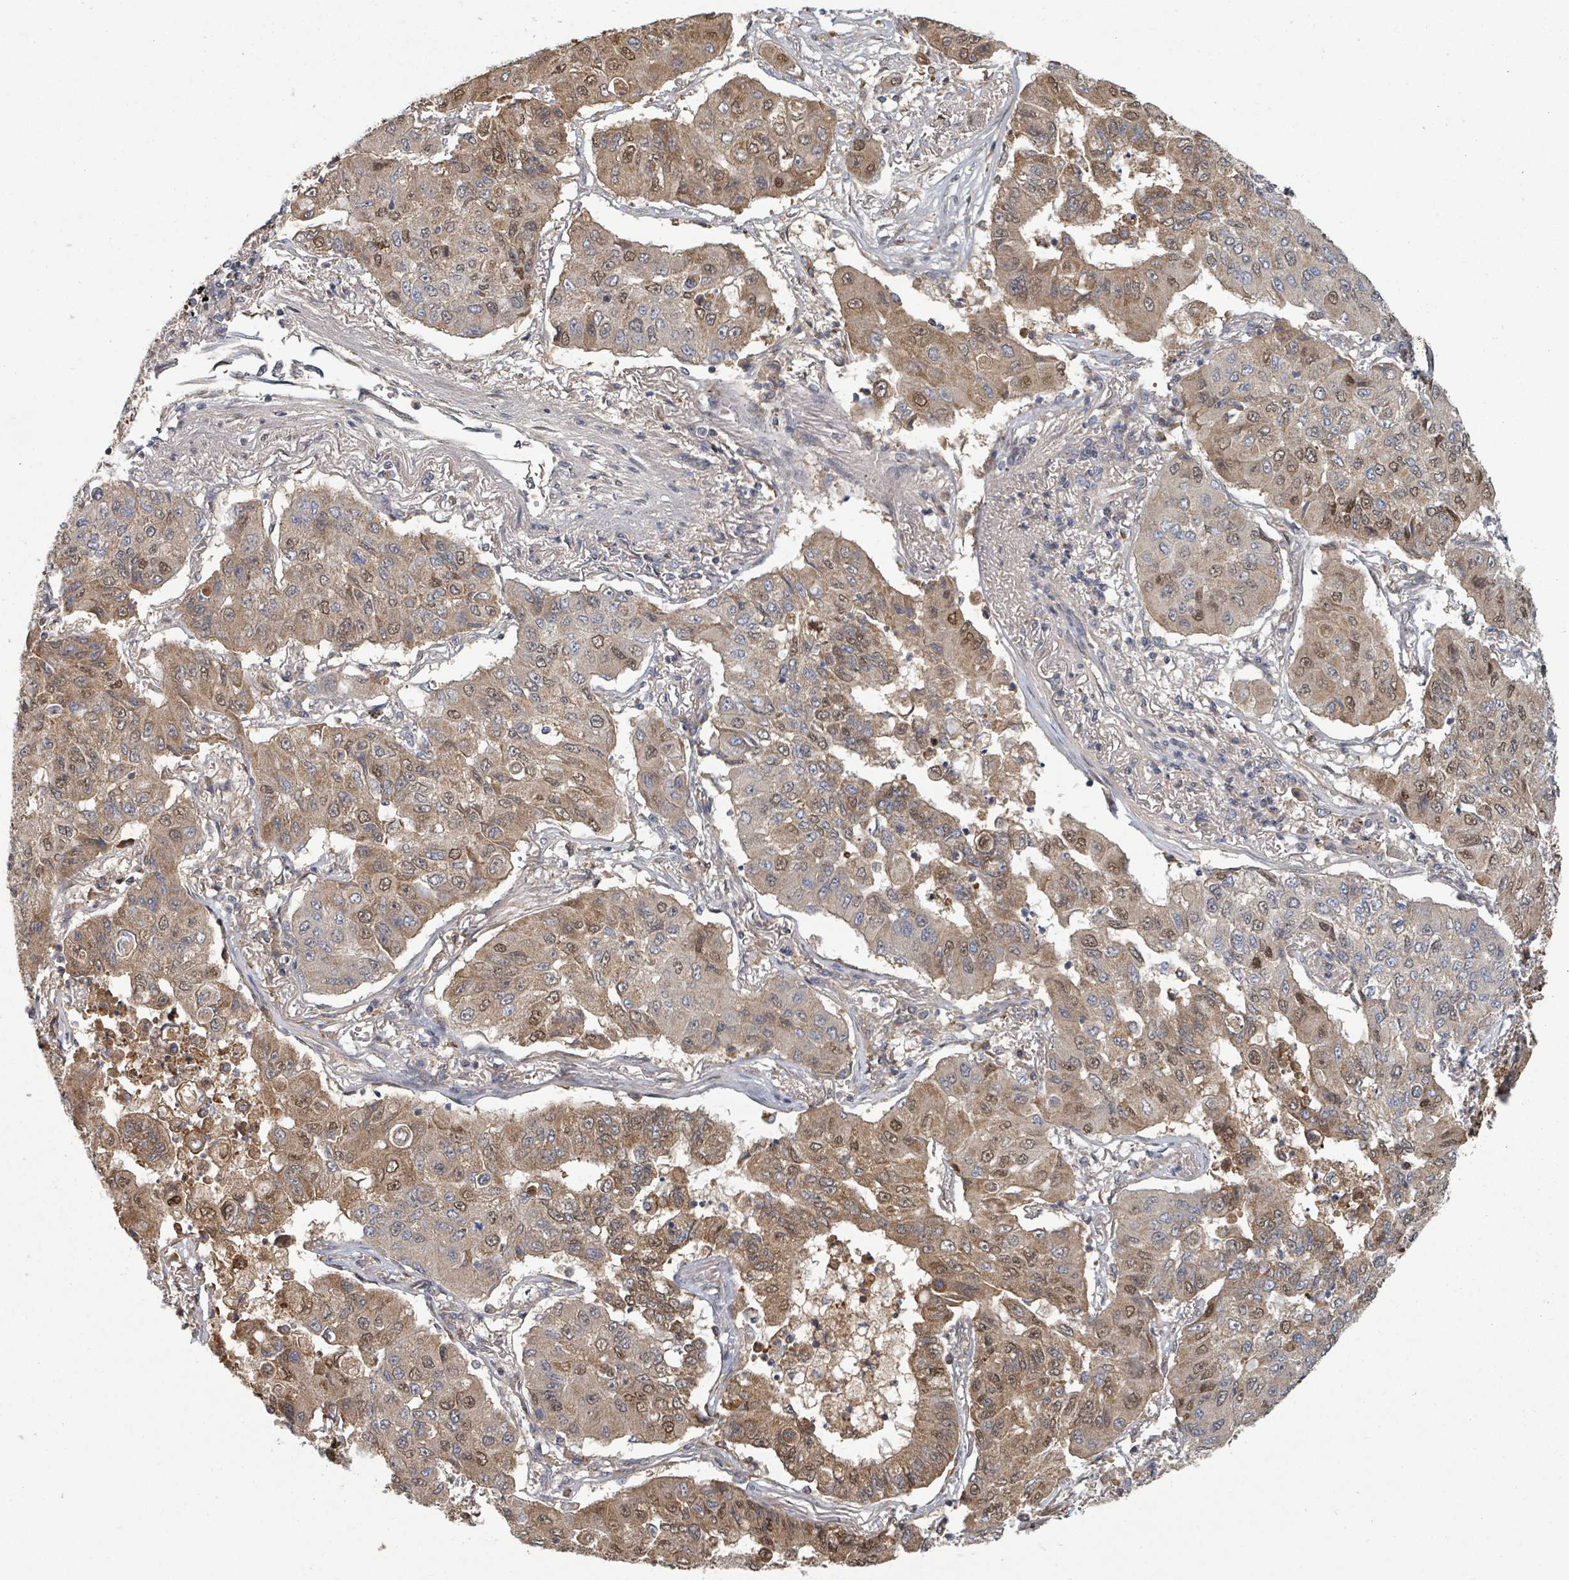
{"staining": {"intensity": "moderate", "quantity": "25%-75%", "location": "cytoplasmic/membranous,nuclear"}, "tissue": "lung cancer", "cell_type": "Tumor cells", "image_type": "cancer", "snomed": [{"axis": "morphology", "description": "Squamous cell carcinoma, NOS"}, {"axis": "topography", "description": "Lung"}], "caption": "Tumor cells show medium levels of moderate cytoplasmic/membranous and nuclear staining in about 25%-75% of cells in human squamous cell carcinoma (lung). The staining is performed using DAB brown chromogen to label protein expression. The nuclei are counter-stained blue using hematoxylin.", "gene": "GABBR1", "patient": {"sex": "male", "age": 74}}